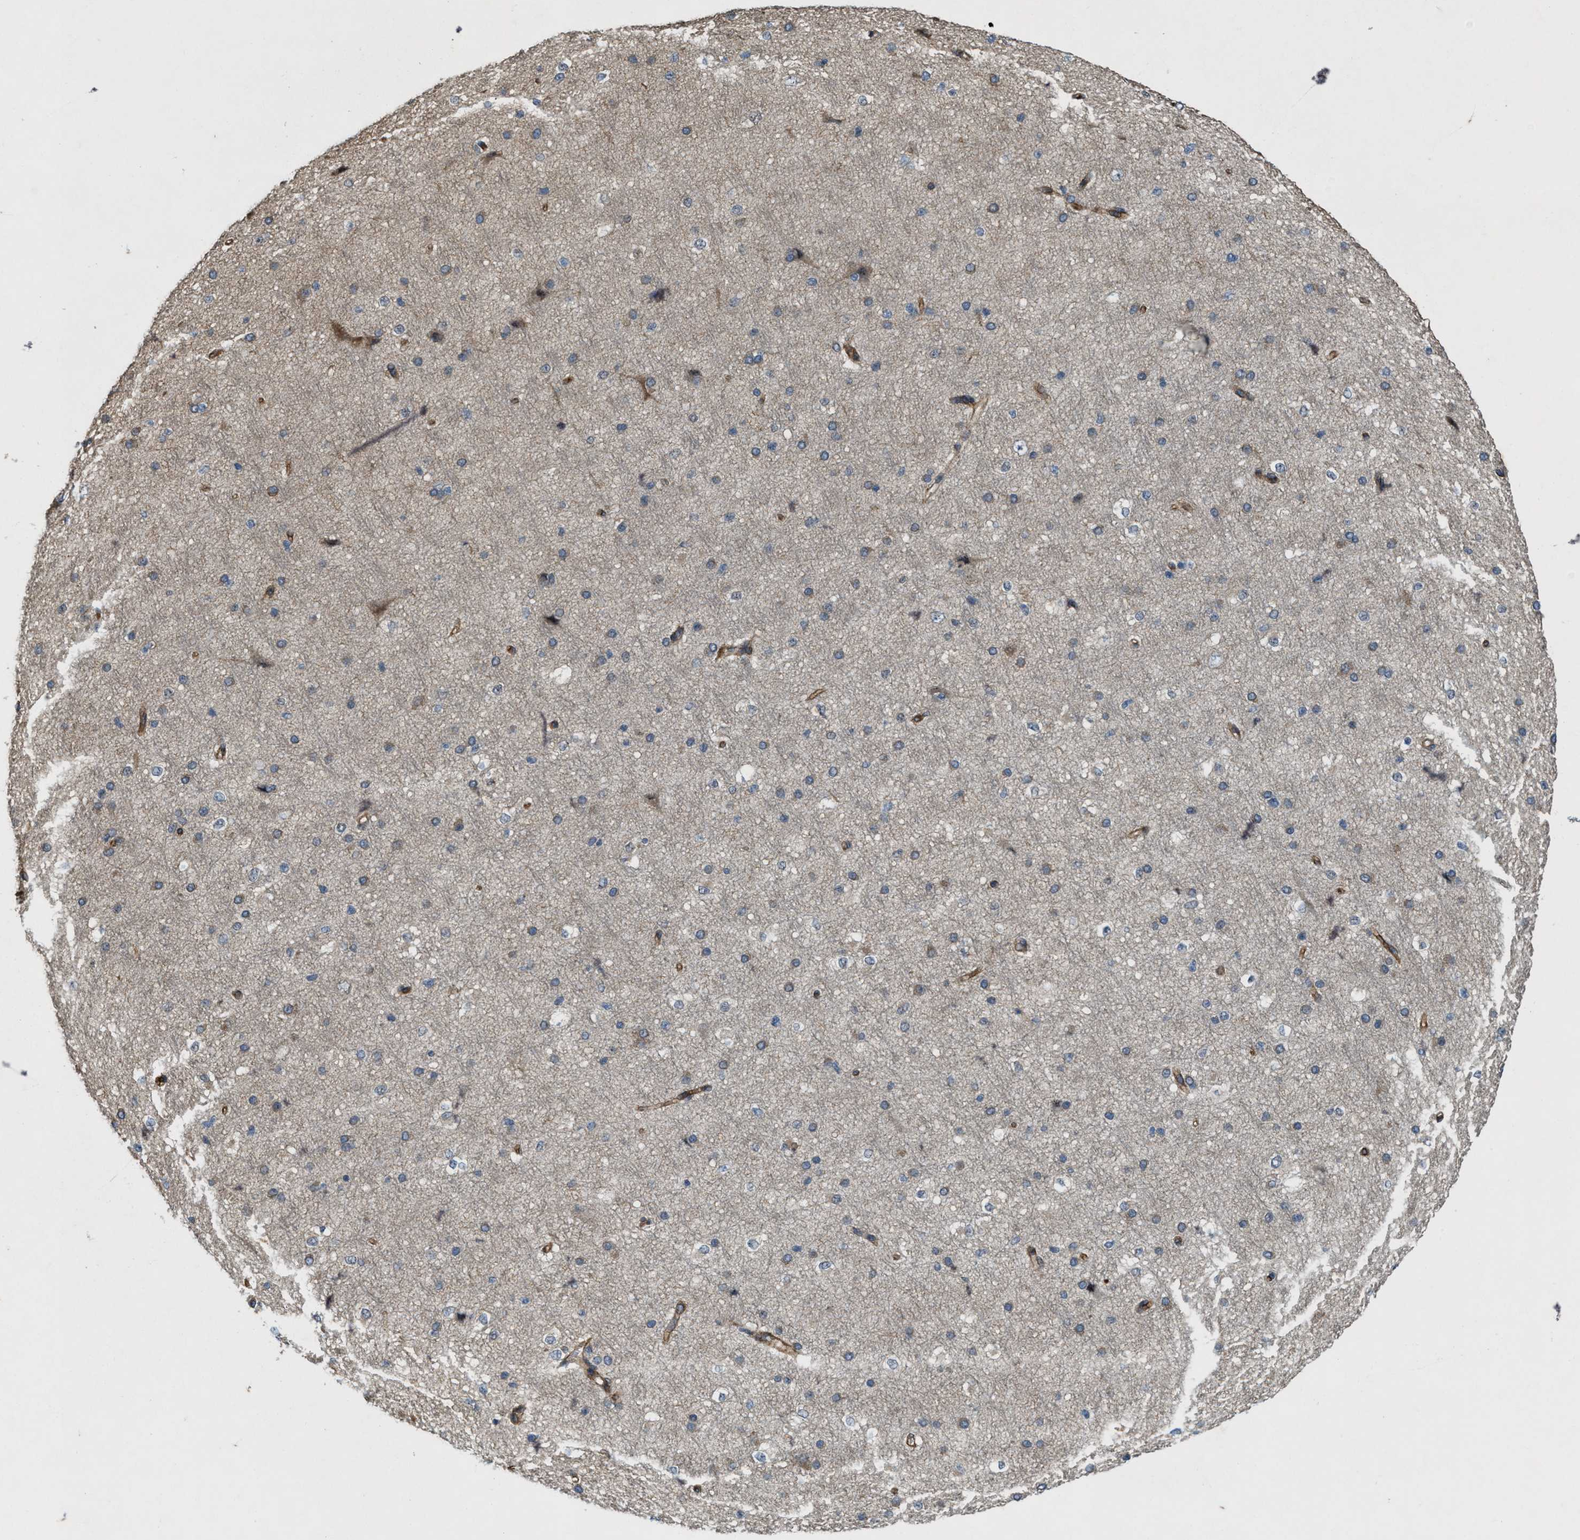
{"staining": {"intensity": "moderate", "quantity": "25%-75%", "location": "cytoplasmic/membranous"}, "tissue": "cerebral cortex", "cell_type": "Endothelial cells", "image_type": "normal", "snomed": [{"axis": "morphology", "description": "Normal tissue, NOS"}, {"axis": "morphology", "description": "Developmental malformation"}, {"axis": "topography", "description": "Cerebral cortex"}], "caption": "Moderate cytoplasmic/membranous protein expression is appreciated in about 25%-75% of endothelial cells in cerebral cortex.", "gene": "LRRC72", "patient": {"sex": "female", "age": 30}}